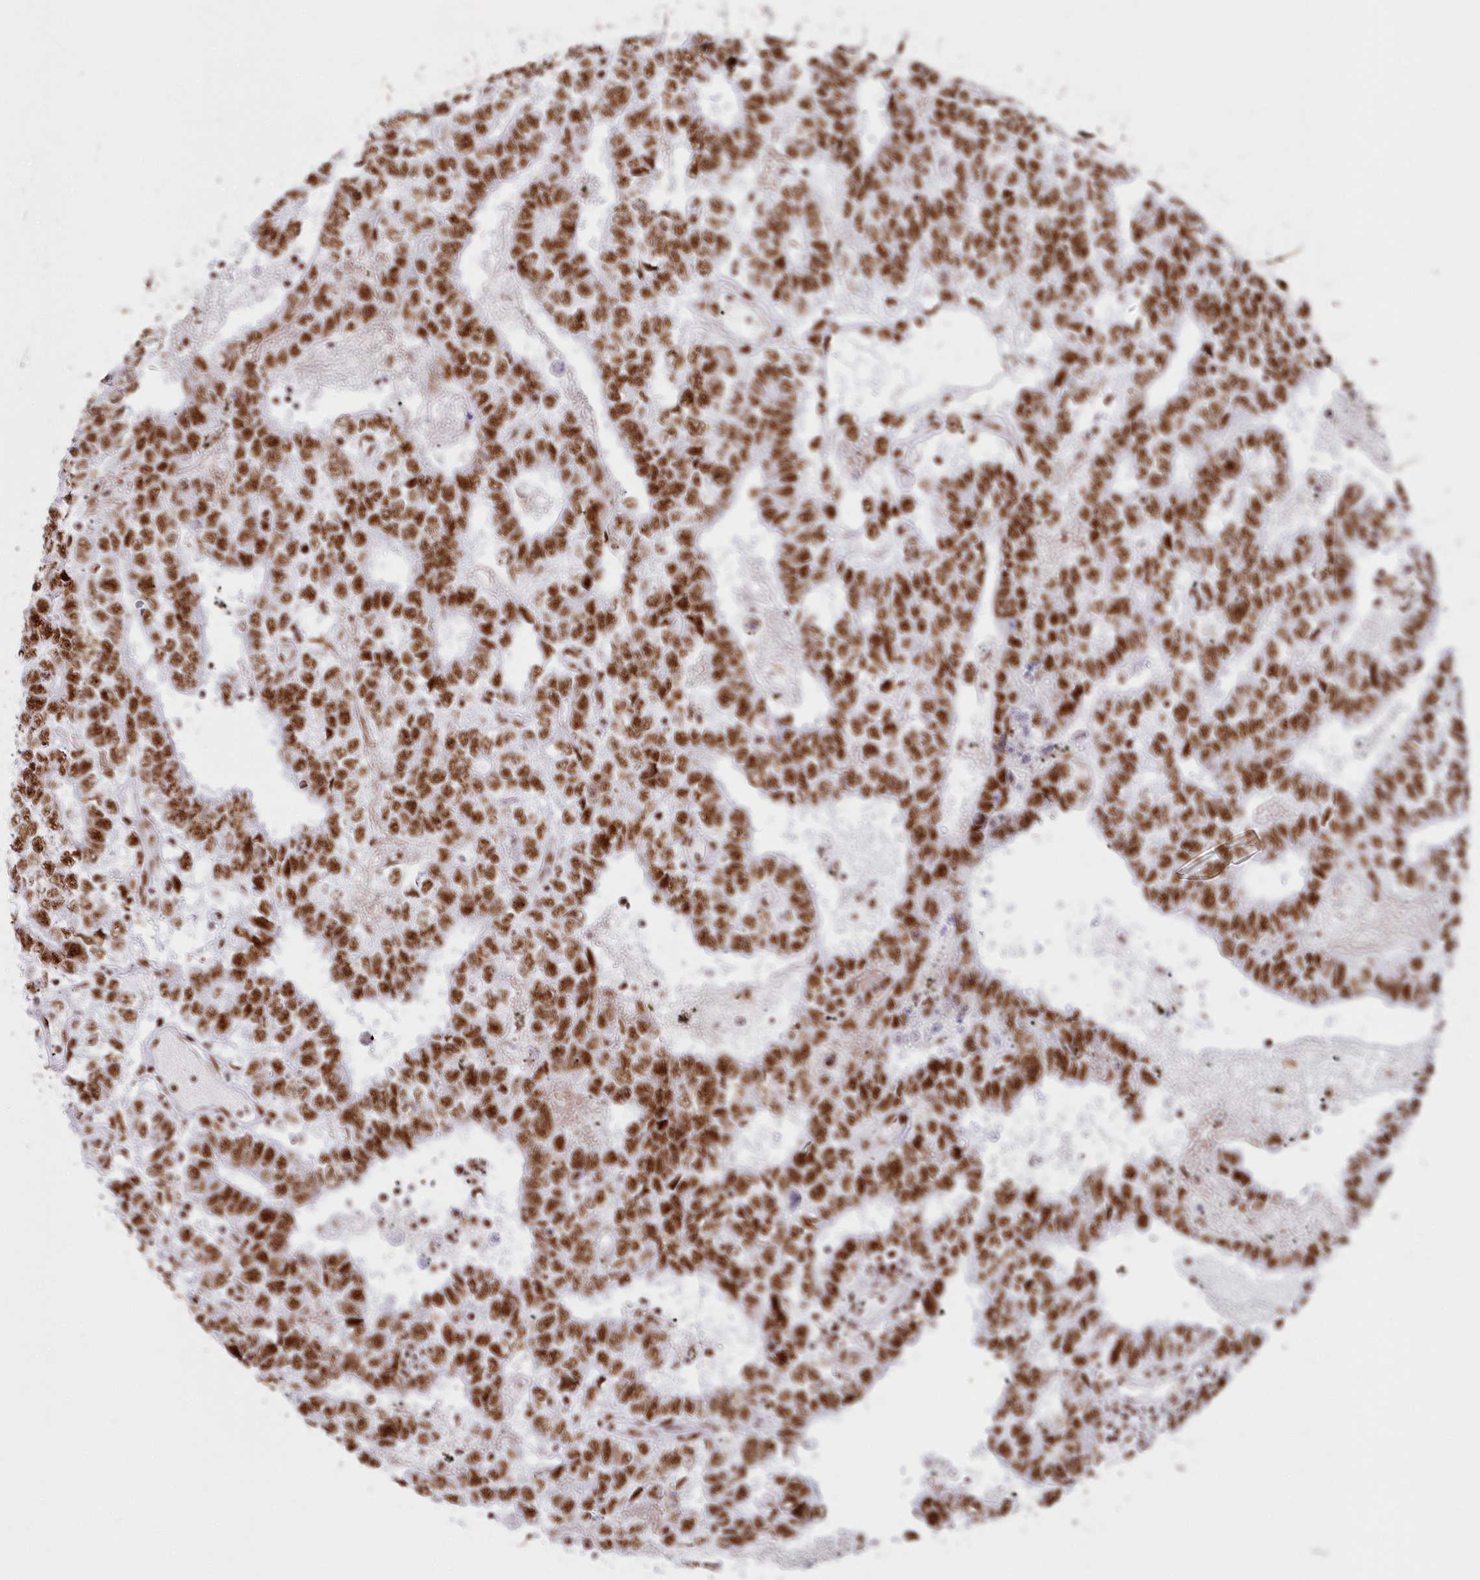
{"staining": {"intensity": "moderate", "quantity": ">75%", "location": "nuclear"}, "tissue": "testis cancer", "cell_type": "Tumor cells", "image_type": "cancer", "snomed": [{"axis": "morphology", "description": "Carcinoma, Embryonal, NOS"}, {"axis": "topography", "description": "Testis"}], "caption": "A photomicrograph of testis cancer stained for a protein exhibits moderate nuclear brown staining in tumor cells.", "gene": "DDX46", "patient": {"sex": "male", "age": 25}}